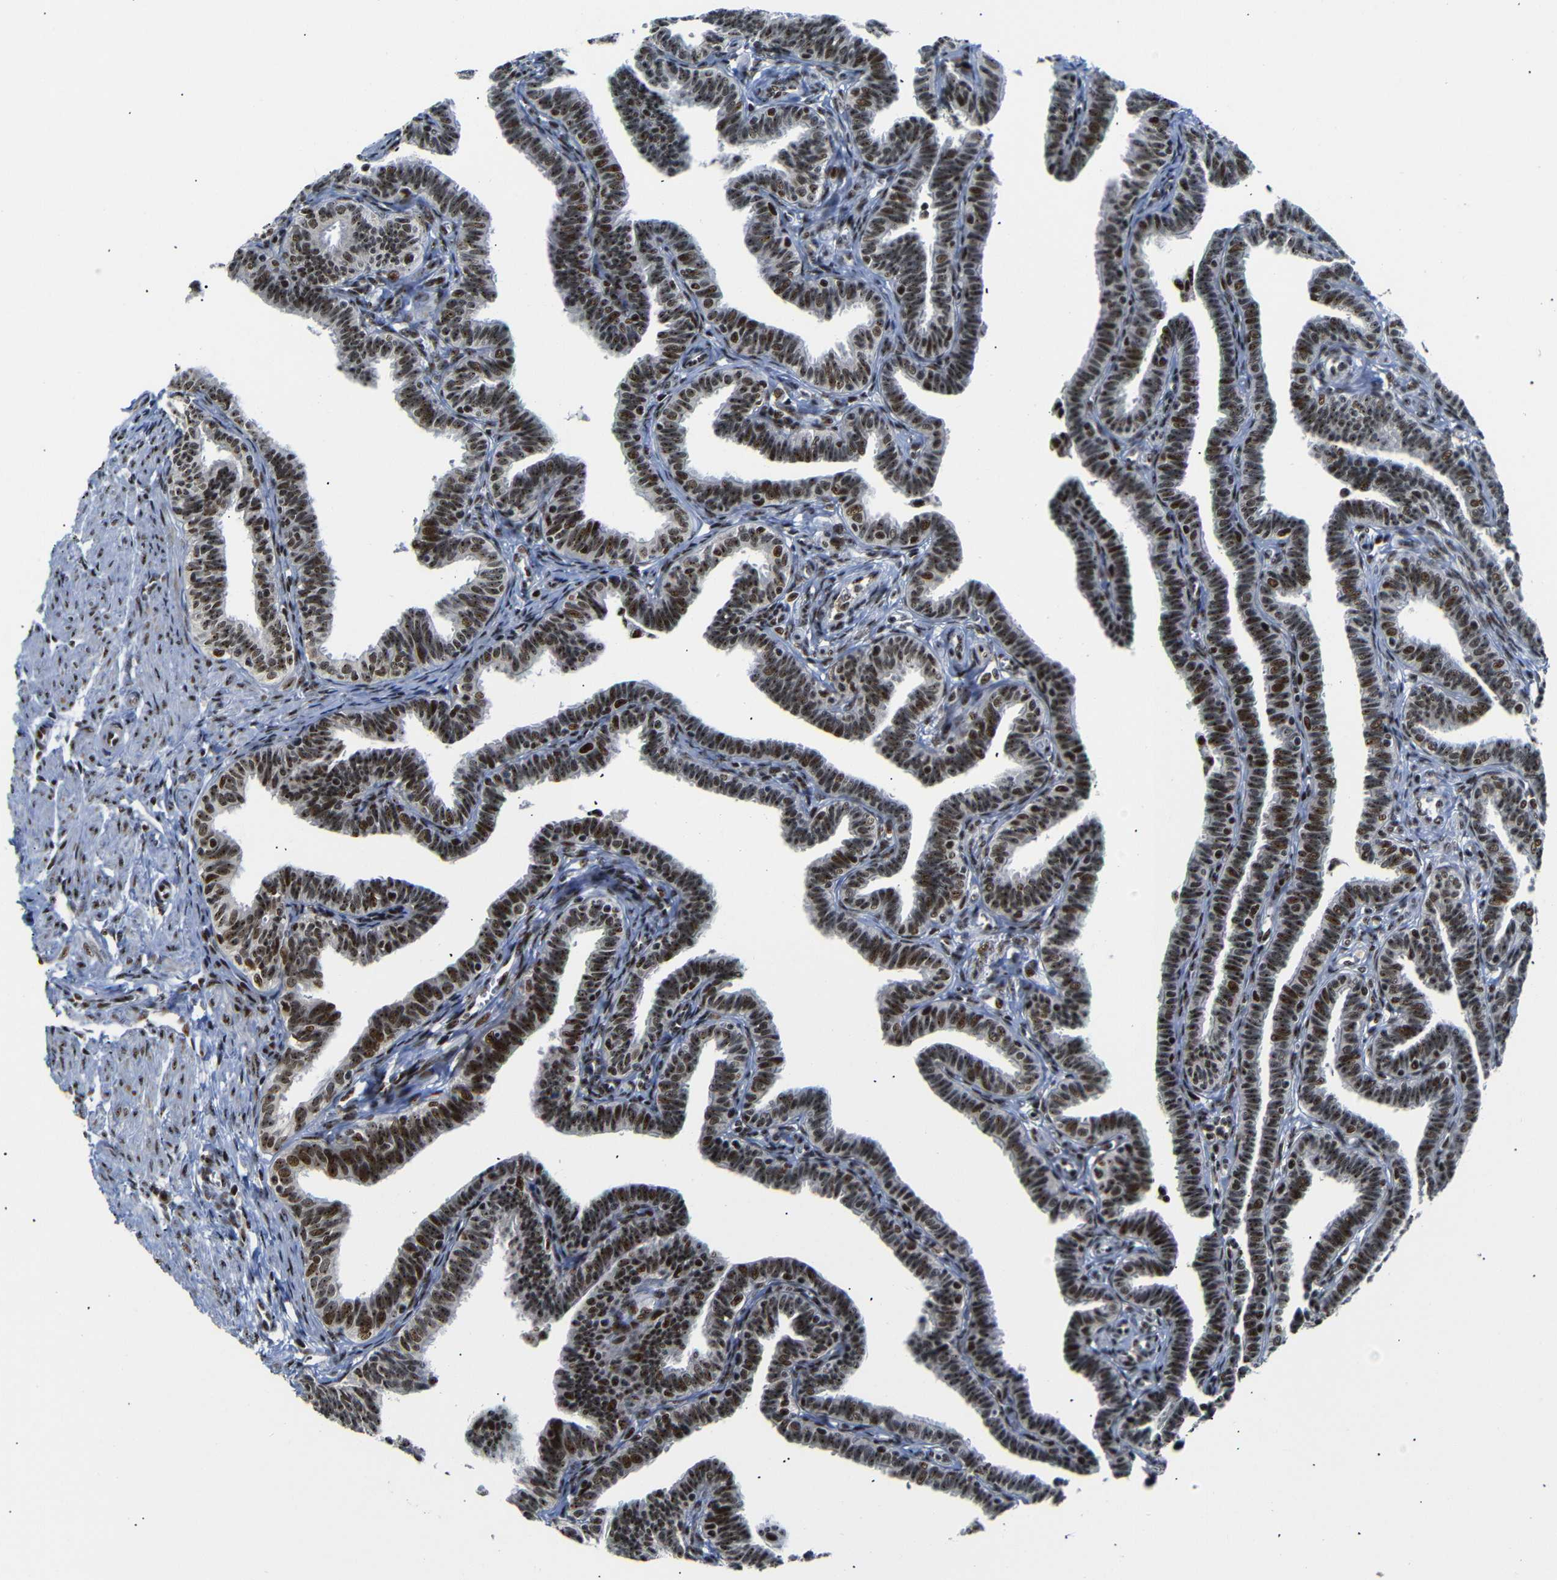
{"staining": {"intensity": "strong", "quantity": ">75%", "location": "nuclear"}, "tissue": "fallopian tube", "cell_type": "Glandular cells", "image_type": "normal", "snomed": [{"axis": "morphology", "description": "Normal tissue, NOS"}, {"axis": "topography", "description": "Fallopian tube"}, {"axis": "topography", "description": "Ovary"}], "caption": "IHC image of unremarkable fallopian tube: human fallopian tube stained using IHC exhibits high levels of strong protein expression localized specifically in the nuclear of glandular cells, appearing as a nuclear brown color.", "gene": "SETDB2", "patient": {"sex": "female", "age": 23}}